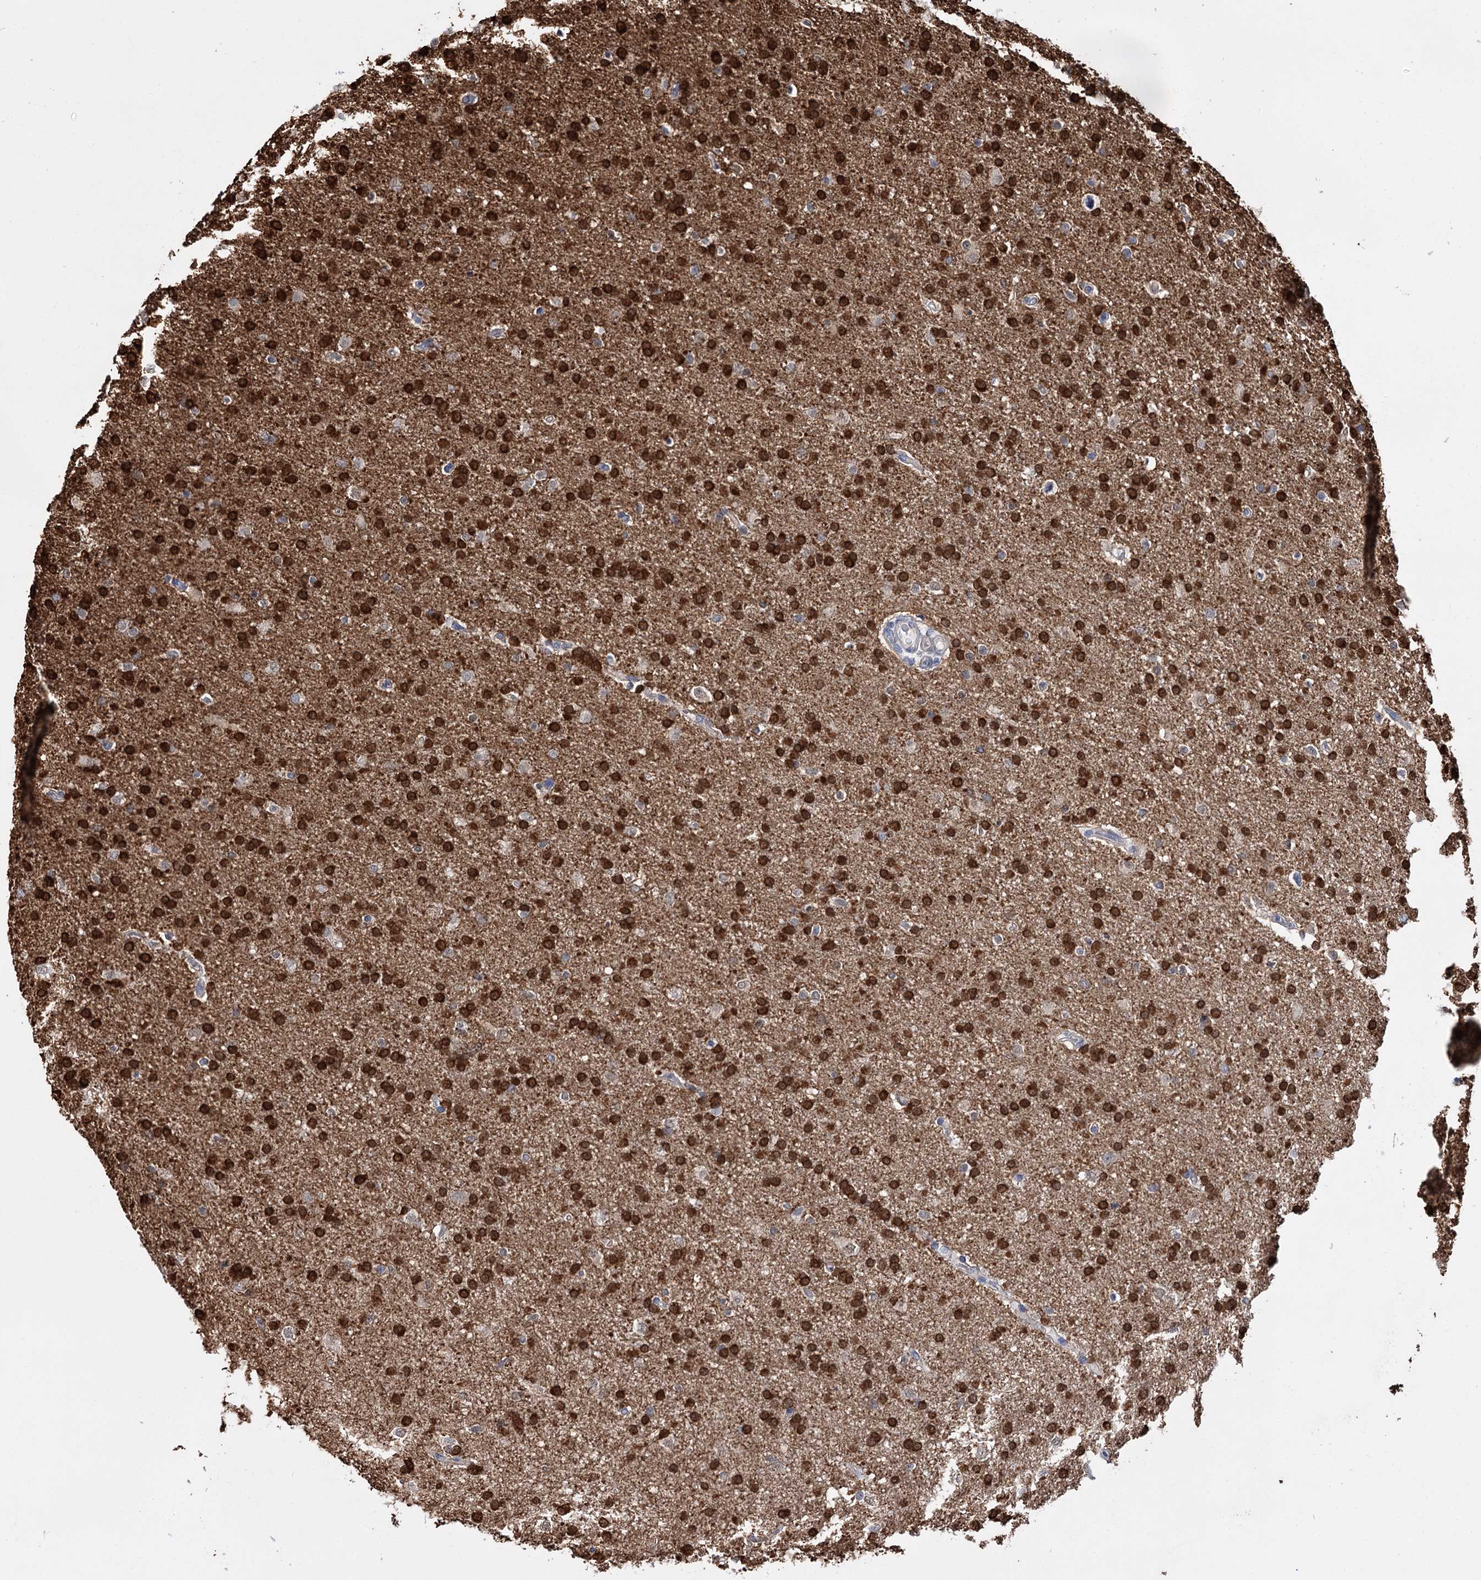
{"staining": {"intensity": "strong", "quantity": ">75%", "location": "cytoplasmic/membranous,nuclear"}, "tissue": "glioma", "cell_type": "Tumor cells", "image_type": "cancer", "snomed": [{"axis": "morphology", "description": "Glioma, malignant, High grade"}, {"axis": "topography", "description": "Brain"}], "caption": "Tumor cells show strong cytoplasmic/membranous and nuclear staining in approximately >75% of cells in high-grade glioma (malignant).", "gene": "CFAP46", "patient": {"sex": "male", "age": 72}}